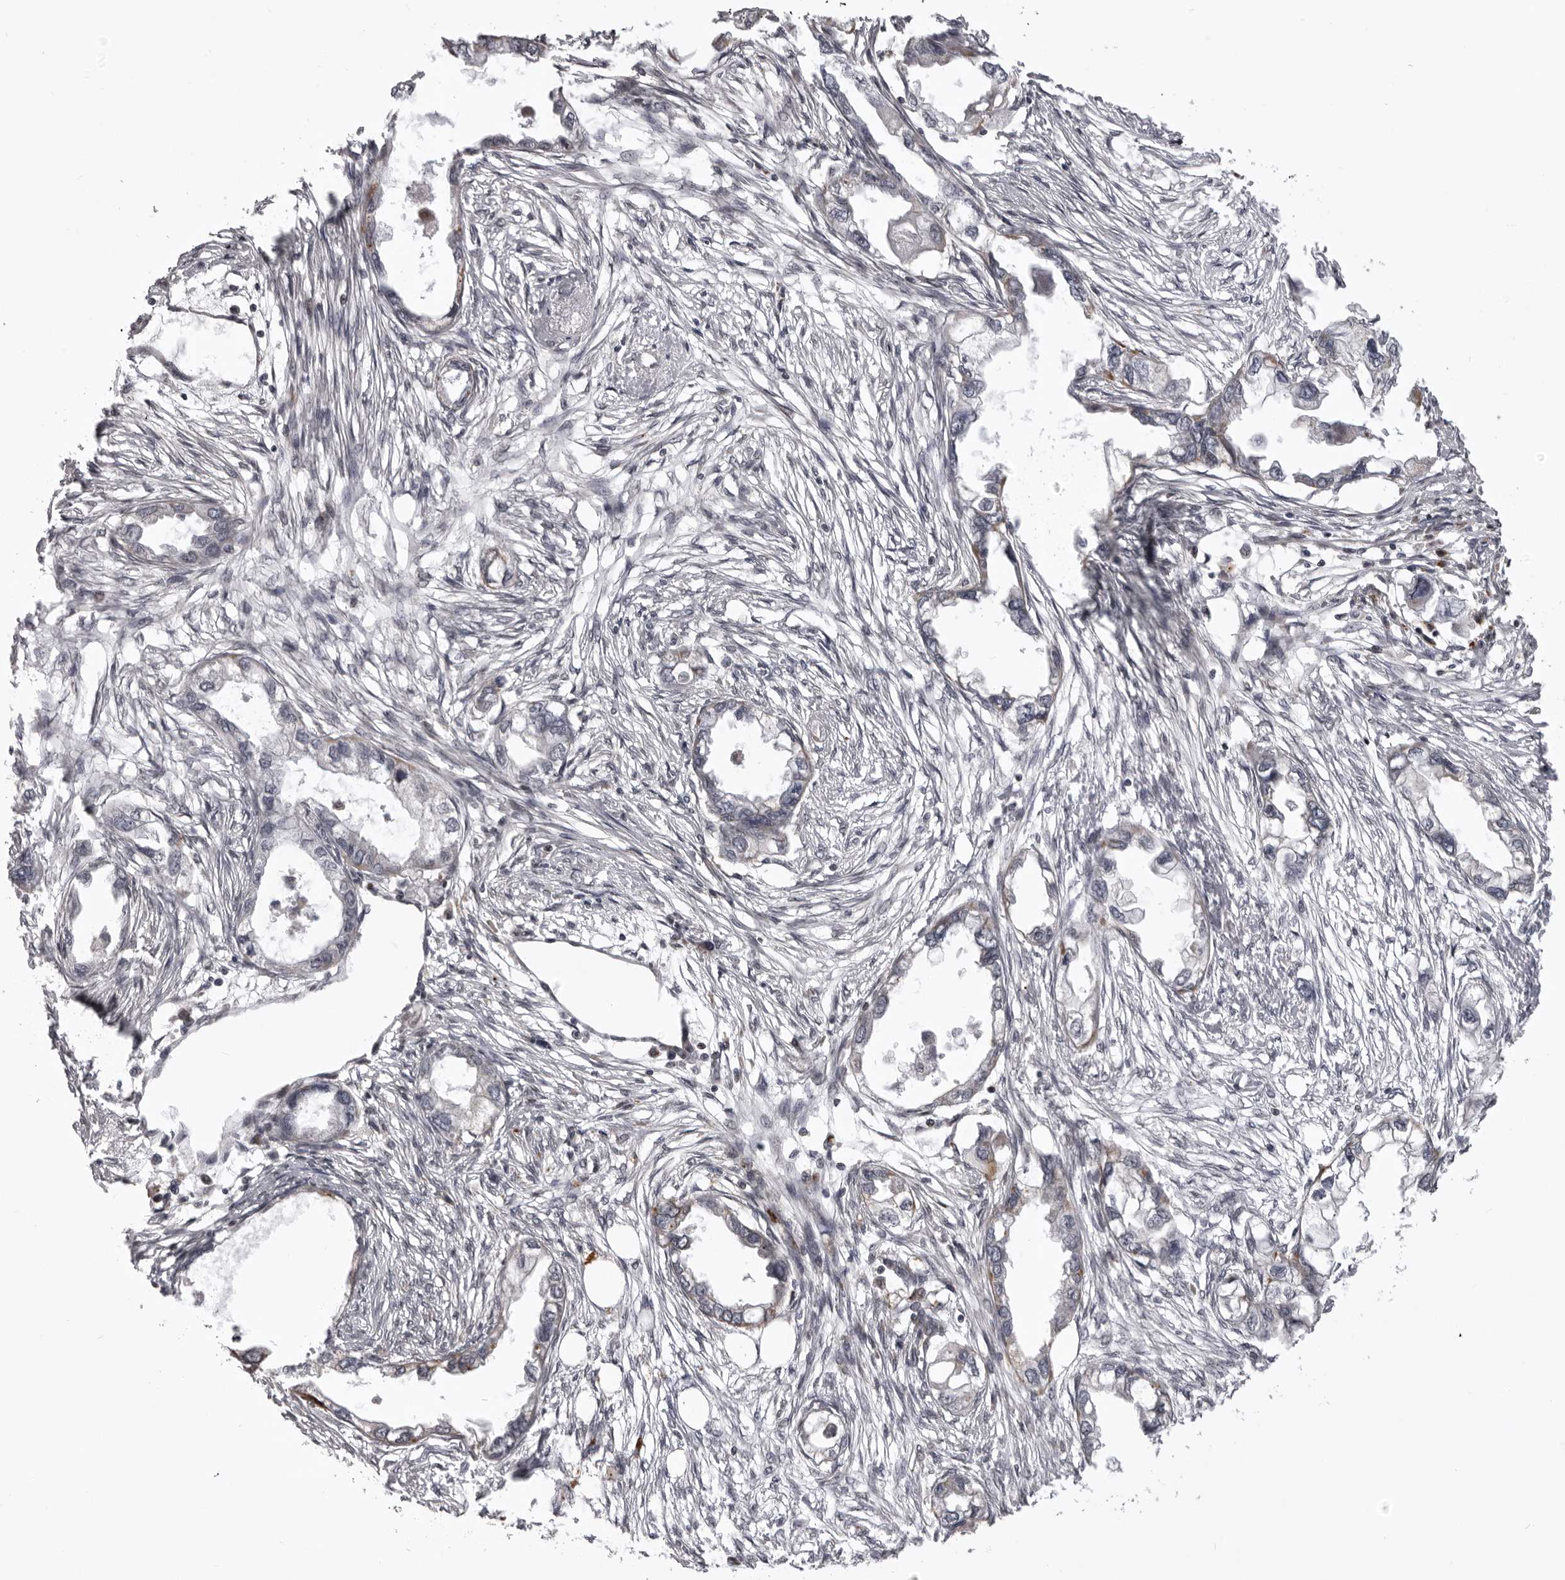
{"staining": {"intensity": "negative", "quantity": "none", "location": "none"}, "tissue": "endometrial cancer", "cell_type": "Tumor cells", "image_type": "cancer", "snomed": [{"axis": "morphology", "description": "Adenocarcinoma, NOS"}, {"axis": "morphology", "description": "Adenocarcinoma, metastatic, NOS"}, {"axis": "topography", "description": "Adipose tissue"}, {"axis": "topography", "description": "Endometrium"}], "caption": "High power microscopy micrograph of an IHC micrograph of adenocarcinoma (endometrial), revealing no significant staining in tumor cells.", "gene": "C1orf109", "patient": {"sex": "female", "age": 67}}